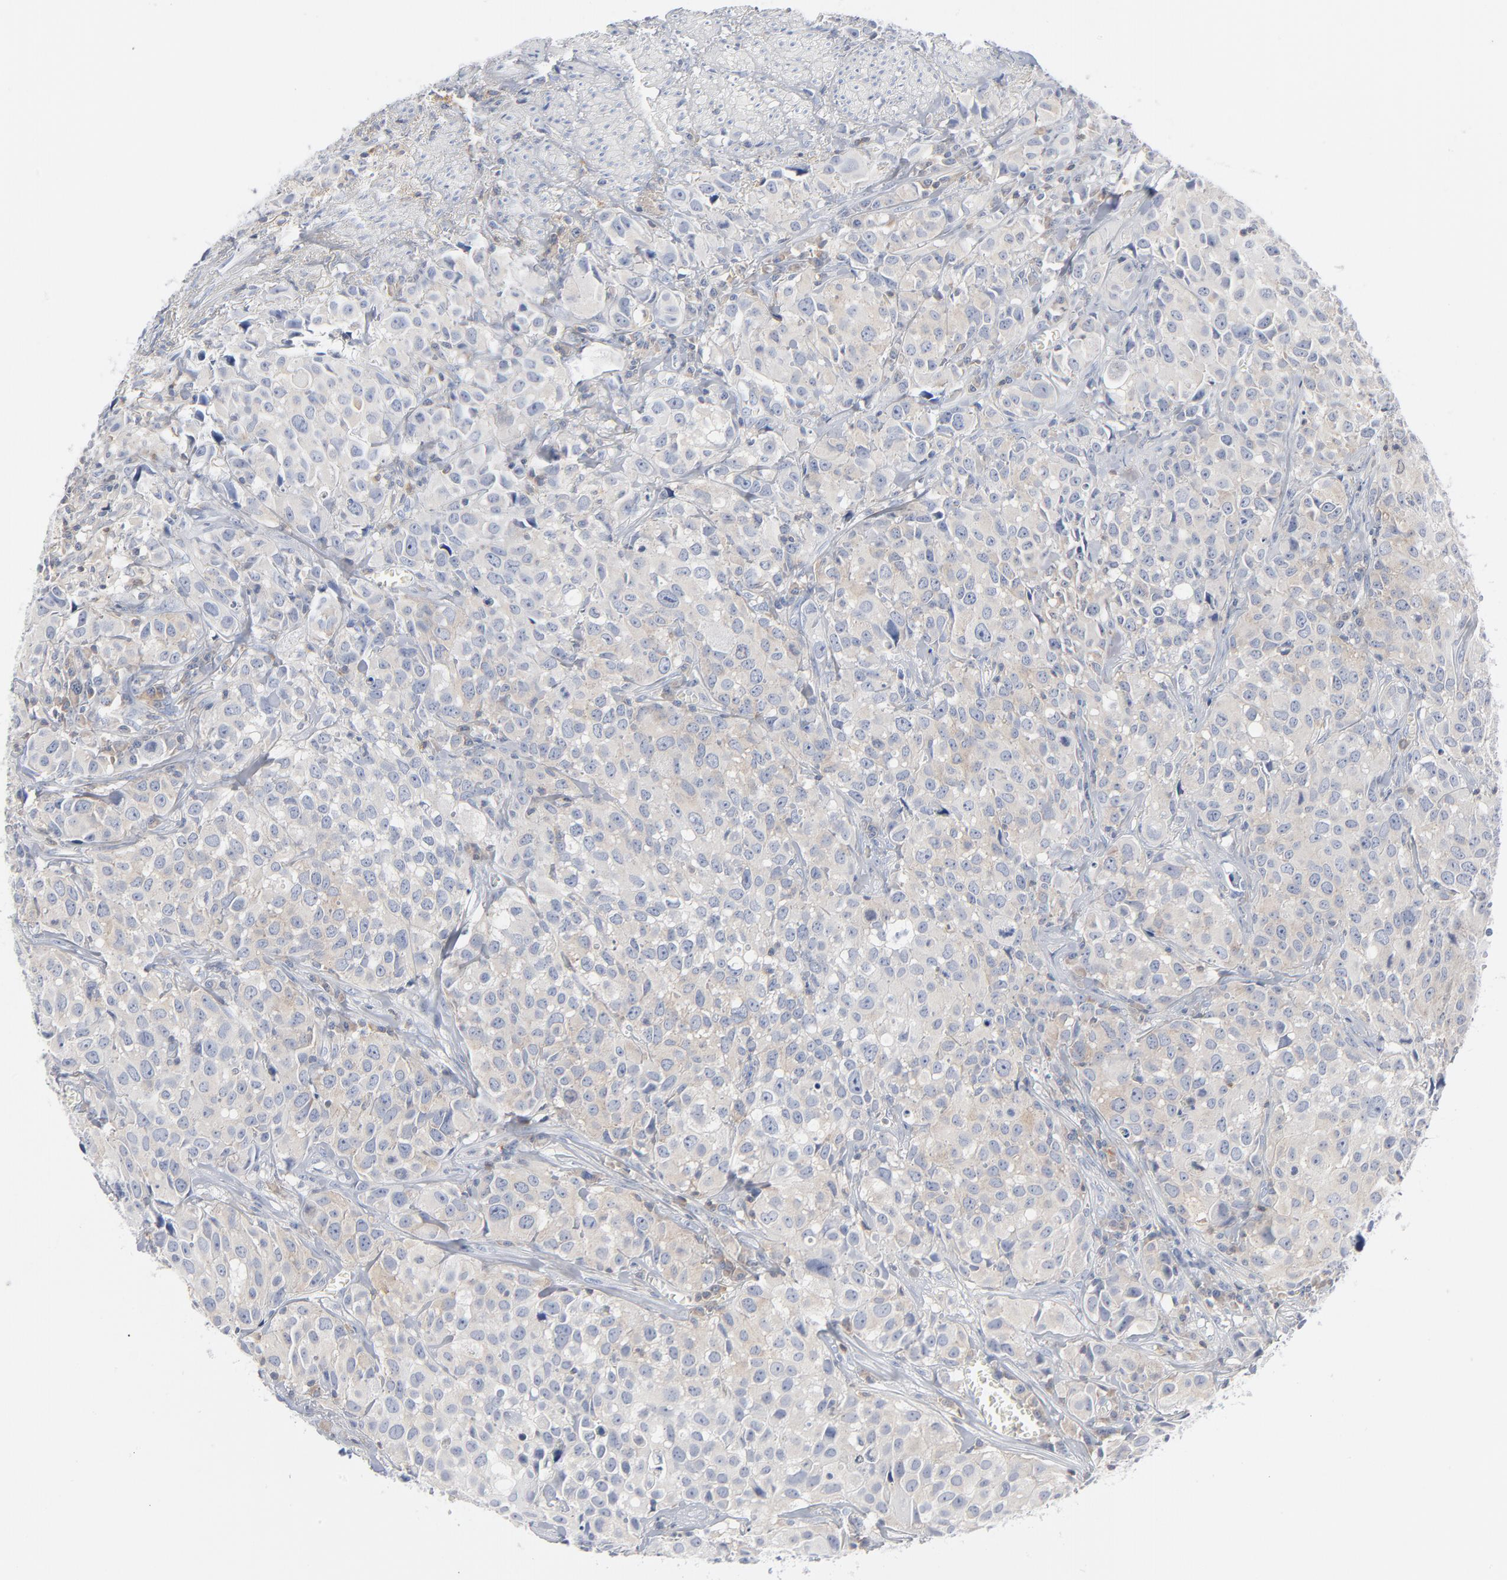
{"staining": {"intensity": "weak", "quantity": "25%-75%", "location": "cytoplasmic/membranous"}, "tissue": "urothelial cancer", "cell_type": "Tumor cells", "image_type": "cancer", "snomed": [{"axis": "morphology", "description": "Urothelial carcinoma, High grade"}, {"axis": "topography", "description": "Urinary bladder"}], "caption": "Urothelial cancer stained with a protein marker displays weak staining in tumor cells.", "gene": "PTK2B", "patient": {"sex": "female", "age": 75}}